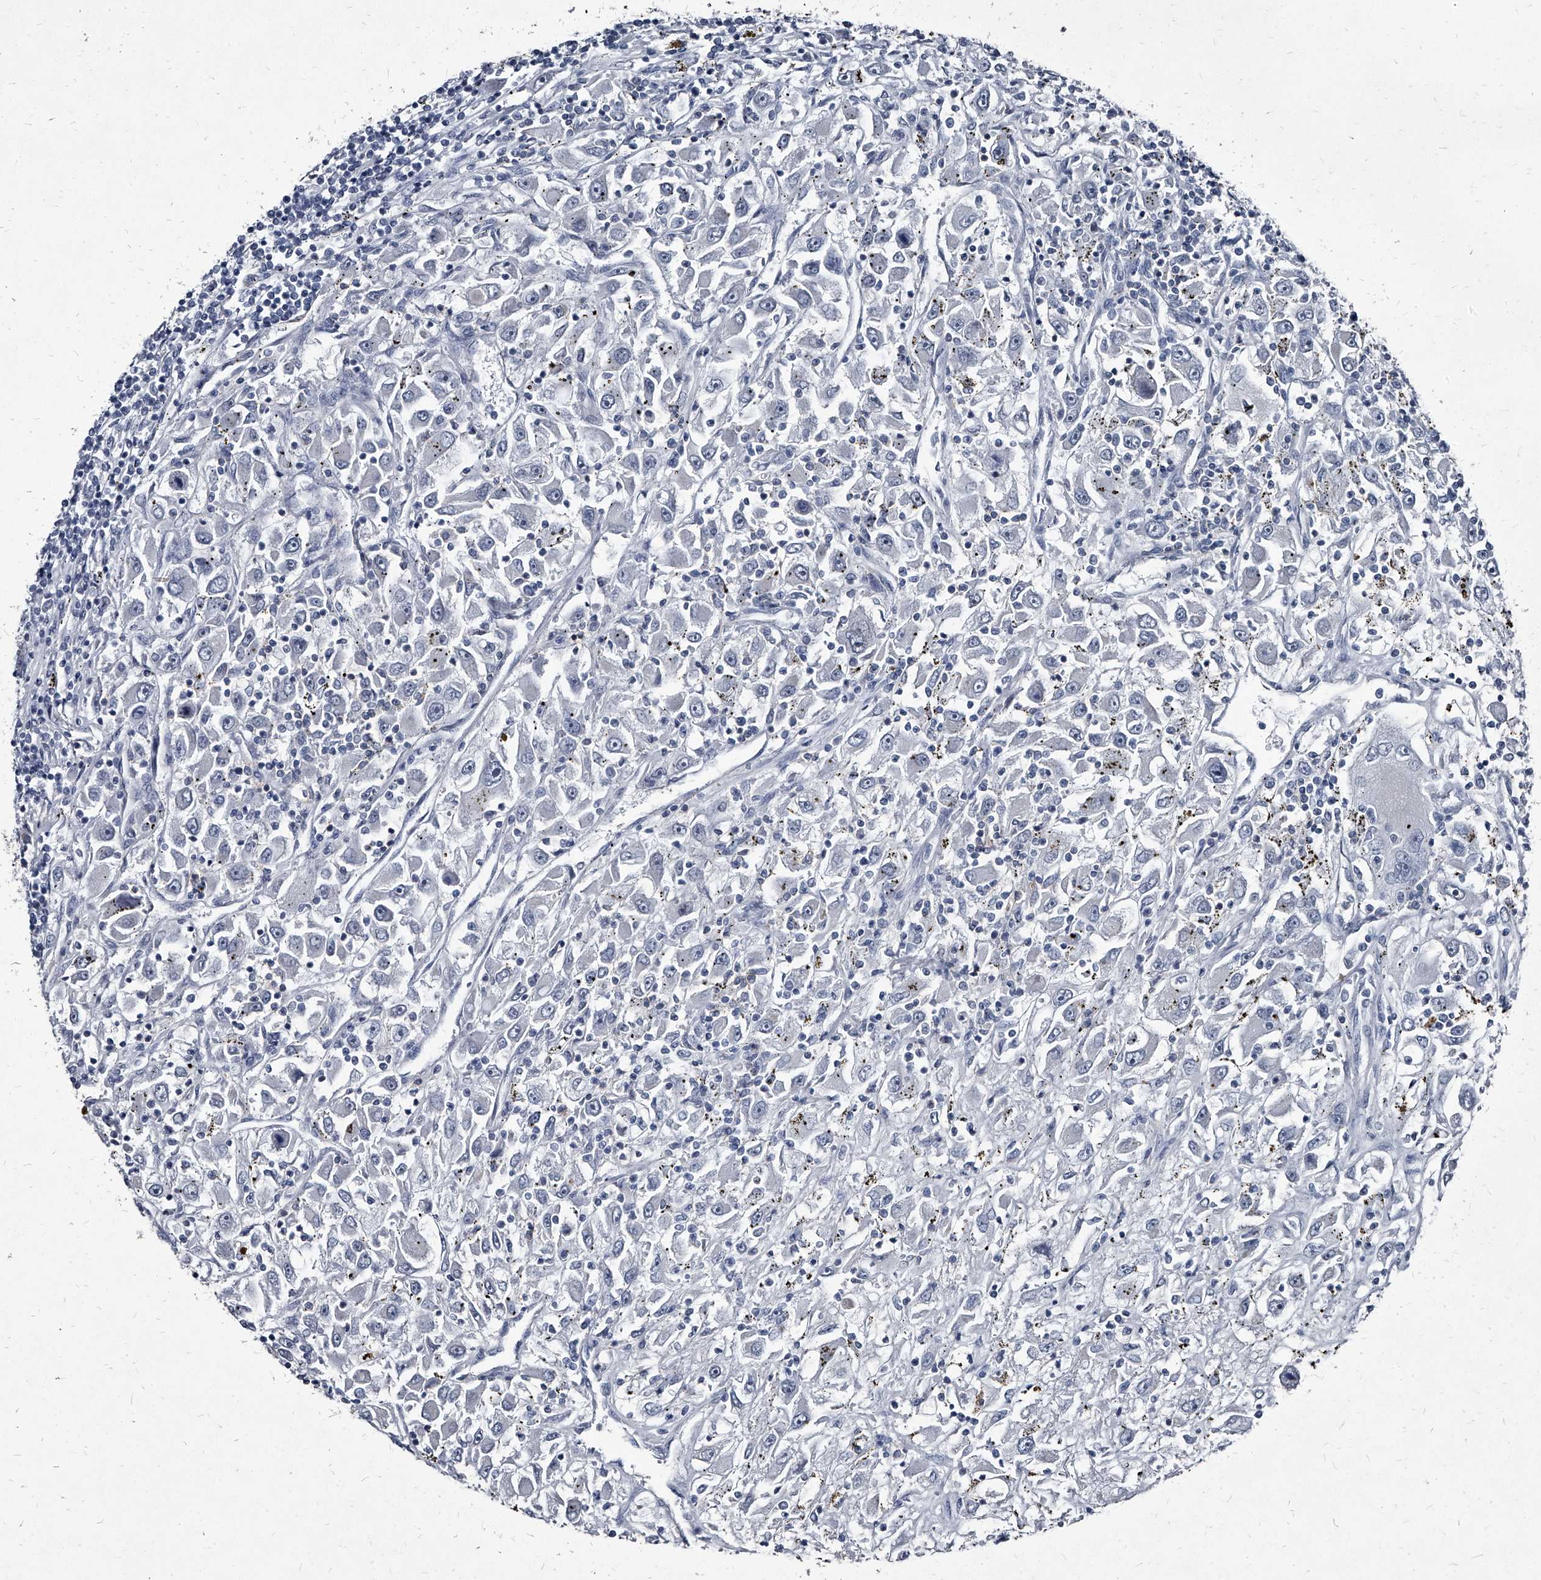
{"staining": {"intensity": "negative", "quantity": "none", "location": "none"}, "tissue": "renal cancer", "cell_type": "Tumor cells", "image_type": "cancer", "snomed": [{"axis": "morphology", "description": "Adenocarcinoma, NOS"}, {"axis": "topography", "description": "Kidney"}], "caption": "An immunohistochemistry micrograph of renal adenocarcinoma is shown. There is no staining in tumor cells of renal adenocarcinoma.", "gene": "PGLYRP3", "patient": {"sex": "female", "age": 52}}